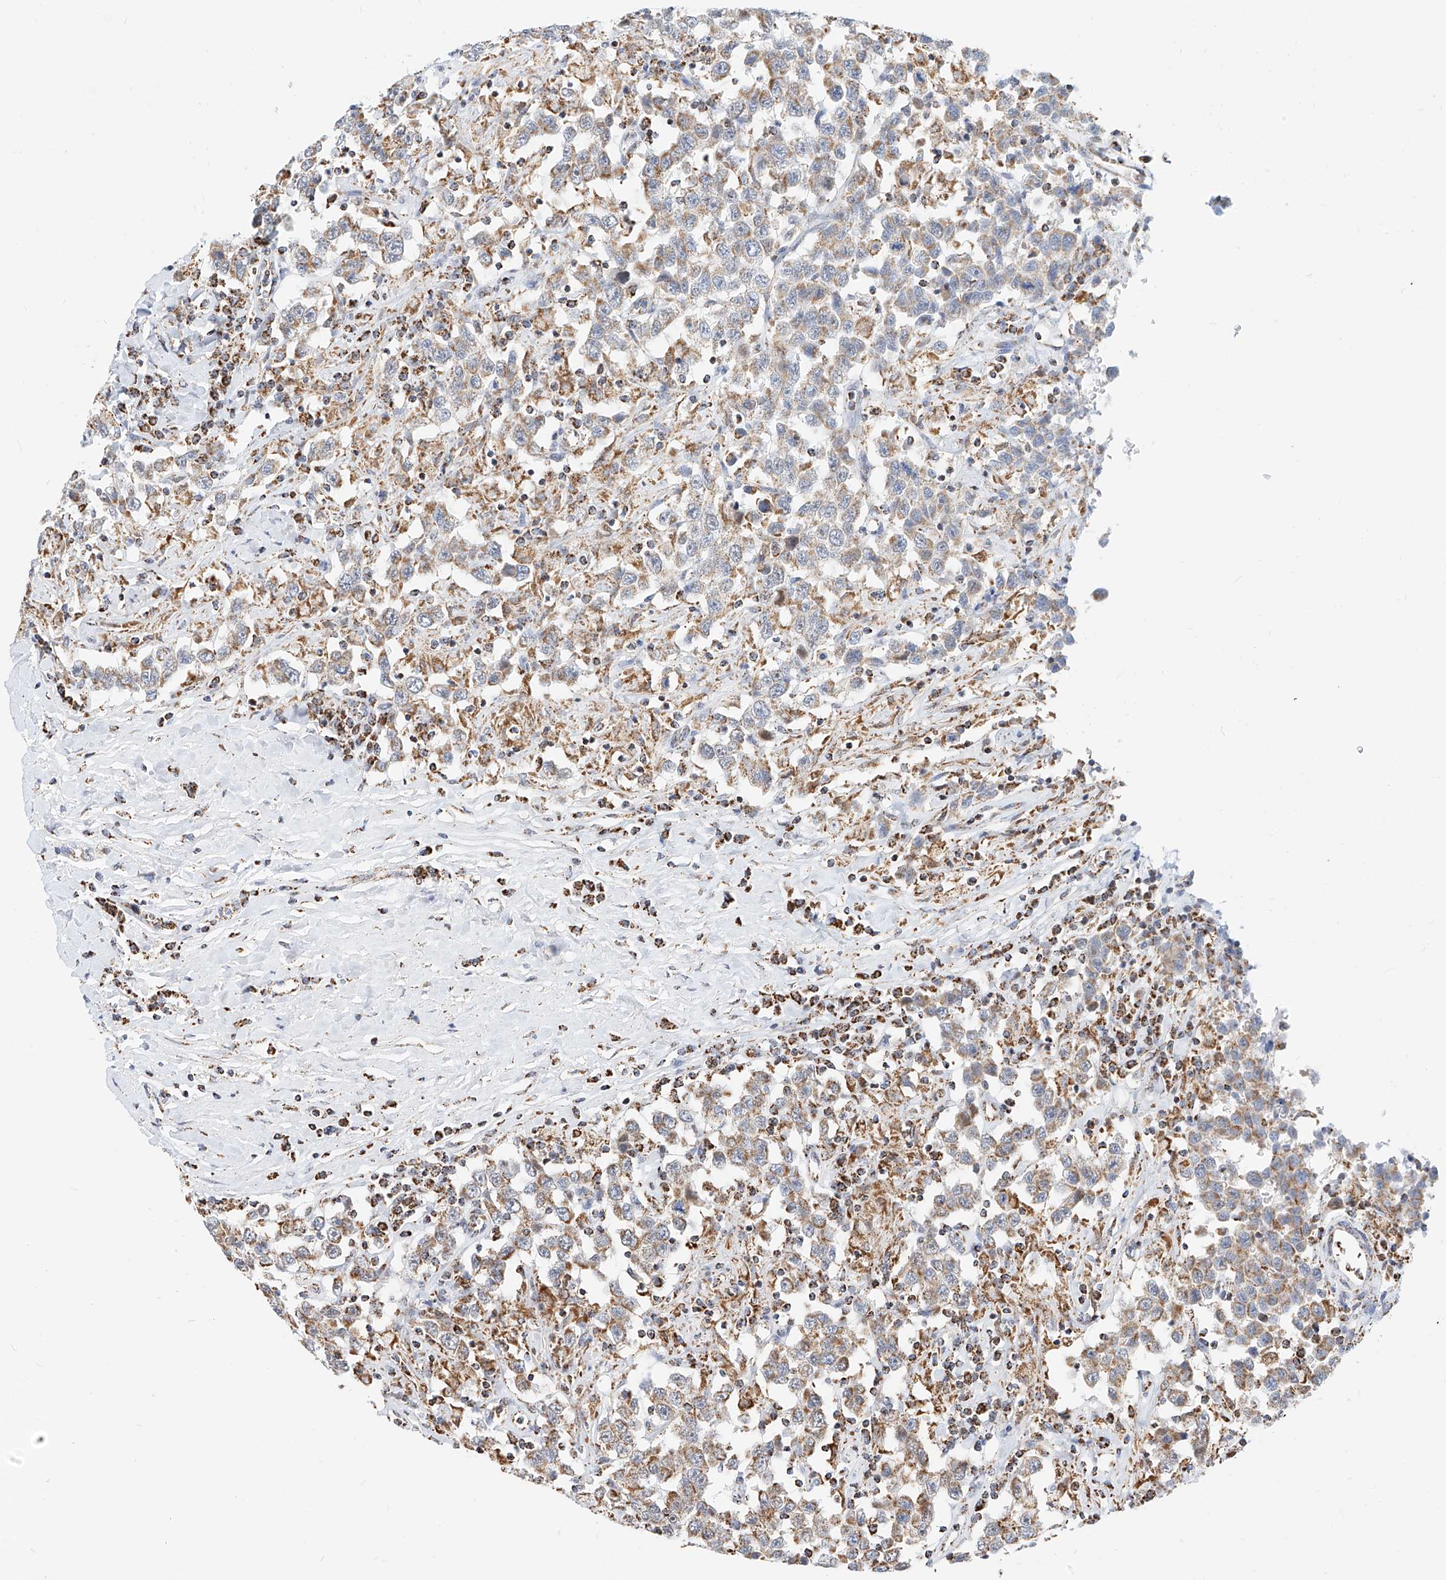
{"staining": {"intensity": "moderate", "quantity": ">75%", "location": "cytoplasmic/membranous"}, "tissue": "testis cancer", "cell_type": "Tumor cells", "image_type": "cancer", "snomed": [{"axis": "morphology", "description": "Seminoma, NOS"}, {"axis": "topography", "description": "Testis"}], "caption": "Moderate cytoplasmic/membranous expression is seen in about >75% of tumor cells in testis cancer.", "gene": "NALCN", "patient": {"sex": "male", "age": 41}}